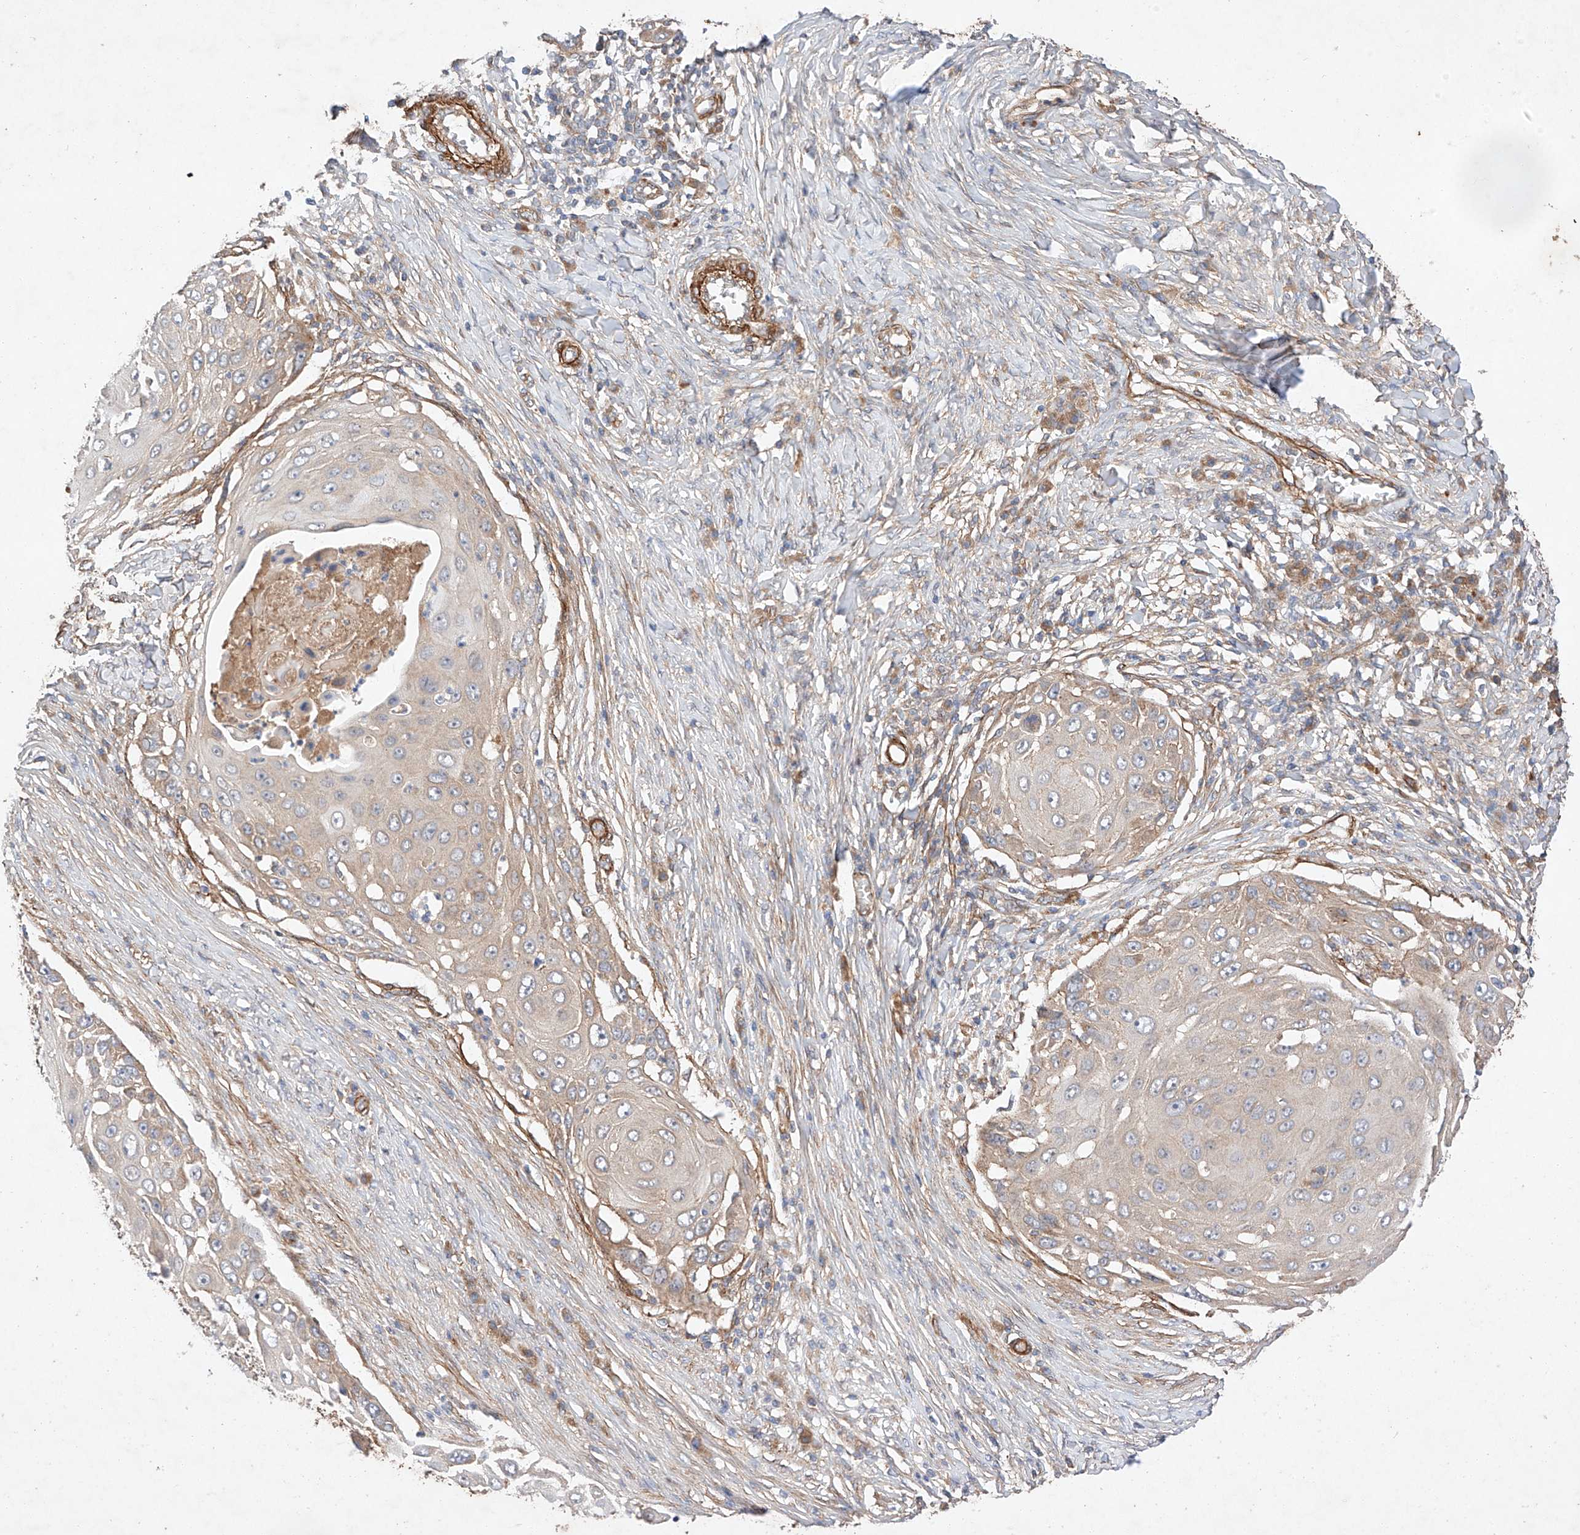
{"staining": {"intensity": "weak", "quantity": "<25%", "location": "cytoplasmic/membranous"}, "tissue": "skin cancer", "cell_type": "Tumor cells", "image_type": "cancer", "snomed": [{"axis": "morphology", "description": "Squamous cell carcinoma, NOS"}, {"axis": "topography", "description": "Skin"}], "caption": "Immunohistochemistry (IHC) photomicrograph of skin squamous cell carcinoma stained for a protein (brown), which displays no staining in tumor cells.", "gene": "RAB23", "patient": {"sex": "female", "age": 44}}